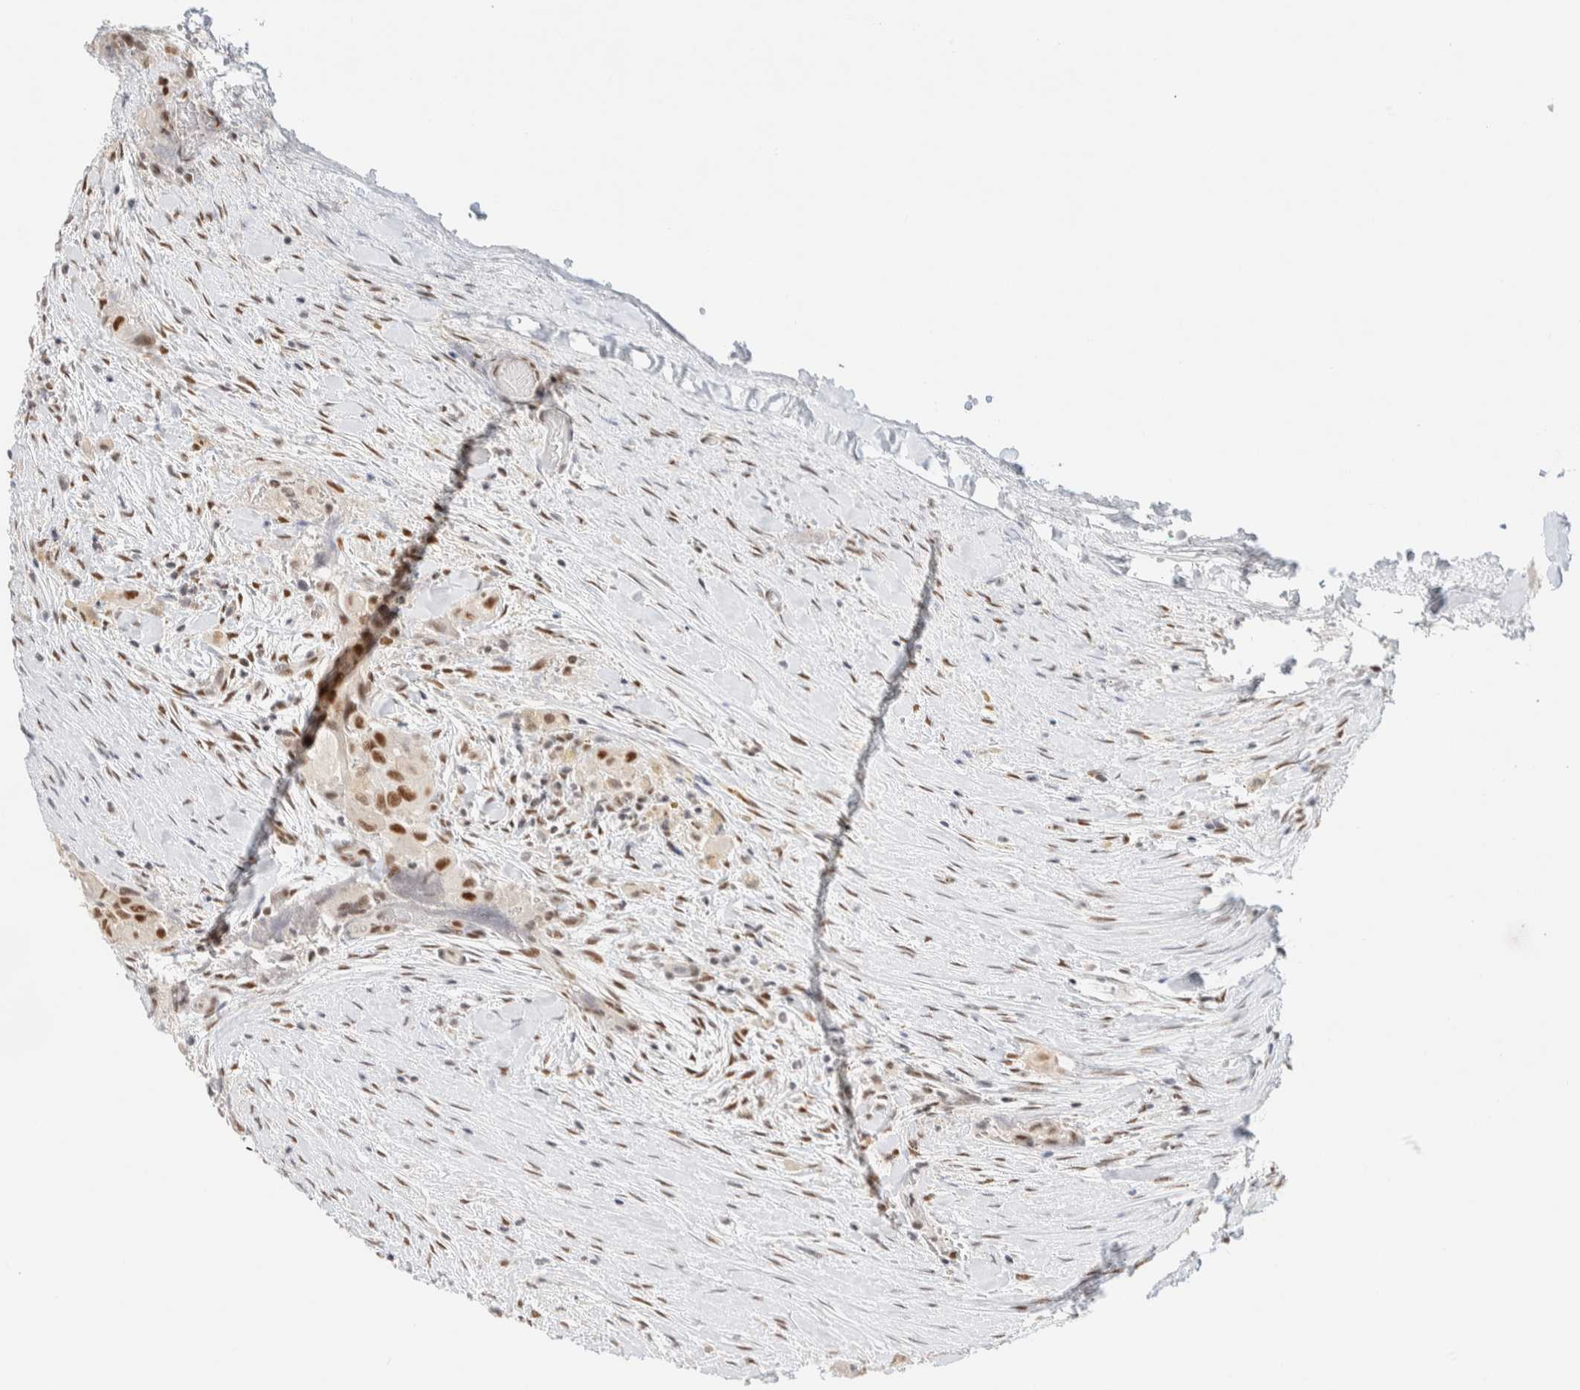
{"staining": {"intensity": "moderate", "quantity": "<25%", "location": "nuclear"}, "tissue": "thyroid cancer", "cell_type": "Tumor cells", "image_type": "cancer", "snomed": [{"axis": "morphology", "description": "Papillary adenocarcinoma, NOS"}, {"axis": "topography", "description": "Thyroid gland"}], "caption": "Human thyroid cancer (papillary adenocarcinoma) stained for a protein (brown) exhibits moderate nuclear positive staining in approximately <25% of tumor cells.", "gene": "PYGO2", "patient": {"sex": "female", "age": 59}}